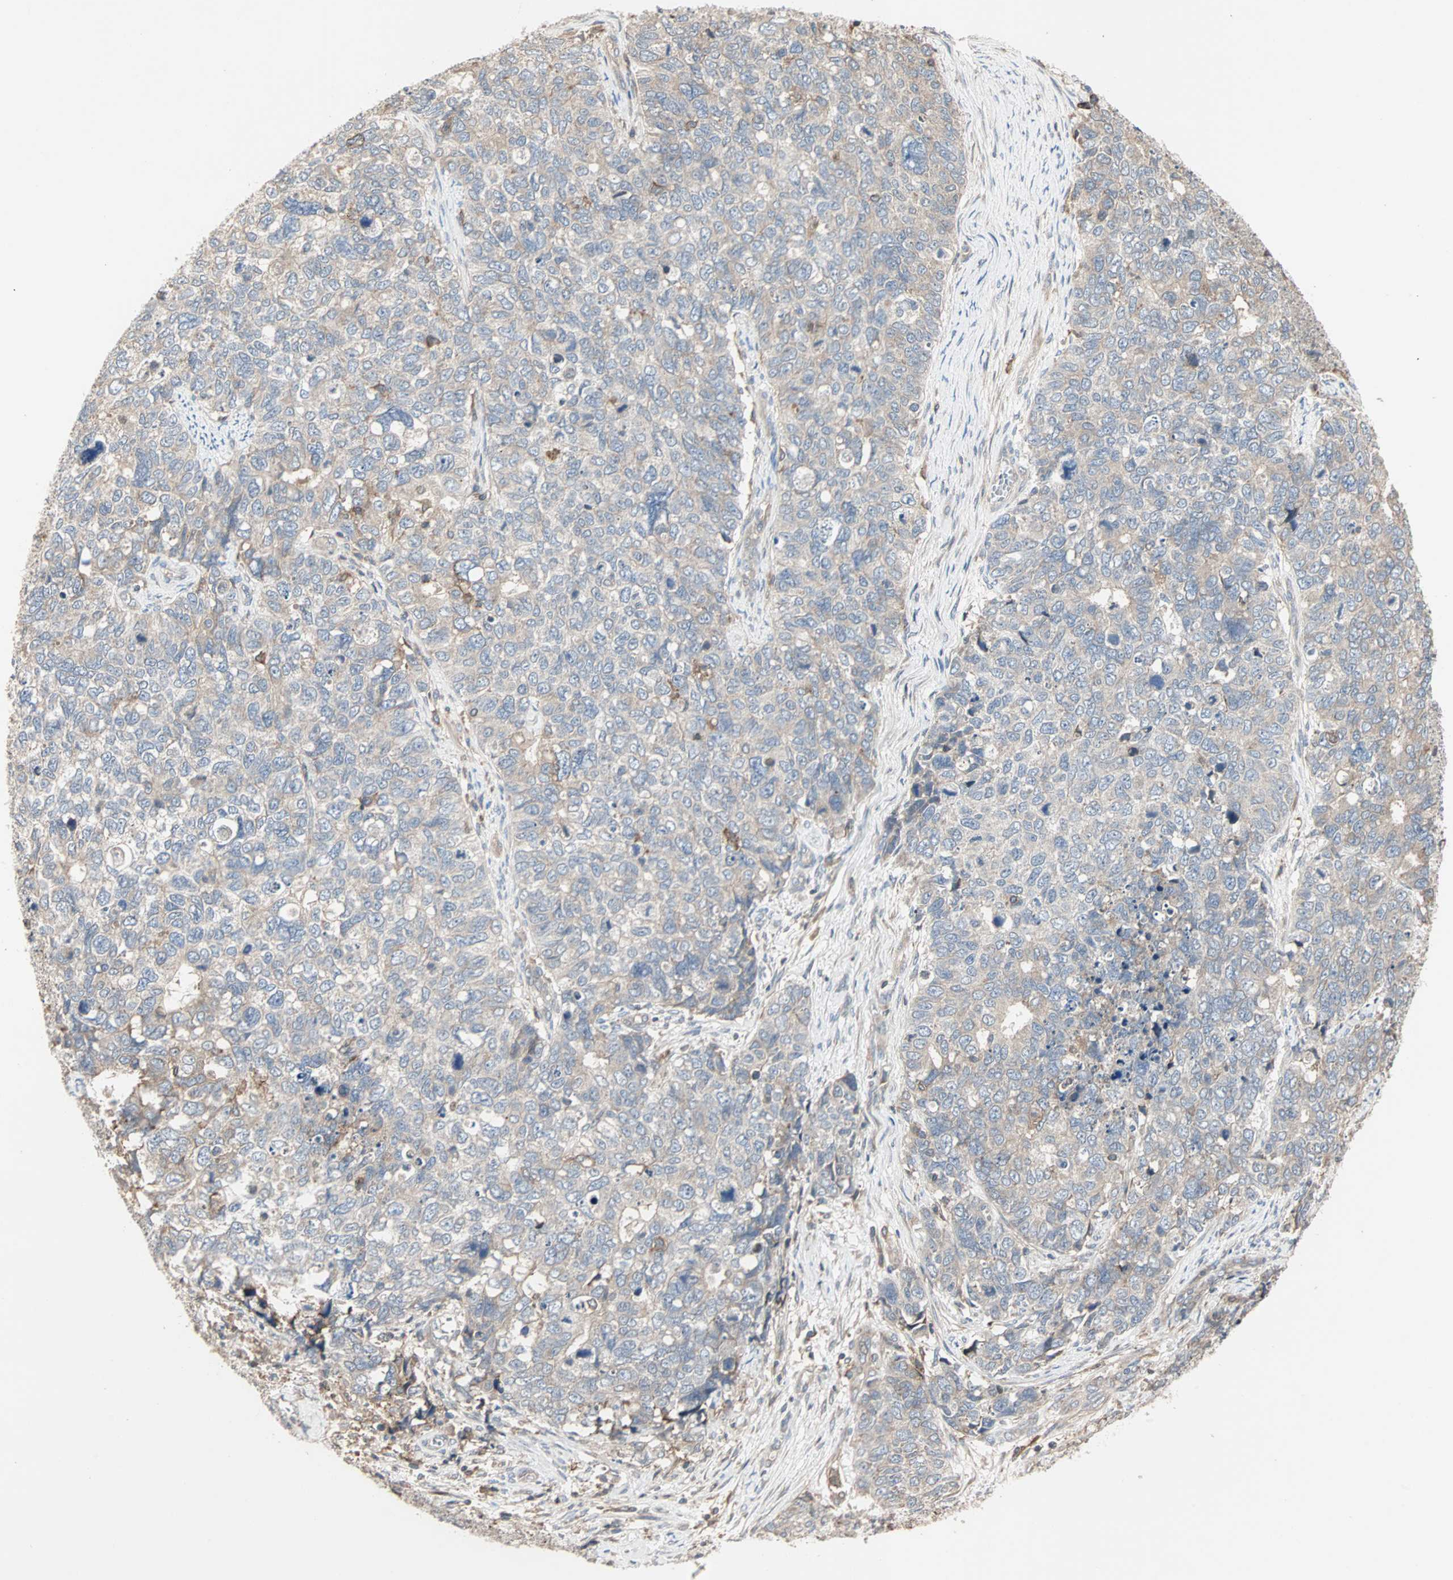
{"staining": {"intensity": "weak", "quantity": ">75%", "location": "cytoplasmic/membranous"}, "tissue": "cervical cancer", "cell_type": "Tumor cells", "image_type": "cancer", "snomed": [{"axis": "morphology", "description": "Squamous cell carcinoma, NOS"}, {"axis": "topography", "description": "Cervix"}], "caption": "Protein expression analysis of human squamous cell carcinoma (cervical) reveals weak cytoplasmic/membranous staining in approximately >75% of tumor cells. Nuclei are stained in blue.", "gene": "GNAI2", "patient": {"sex": "female", "age": 63}}